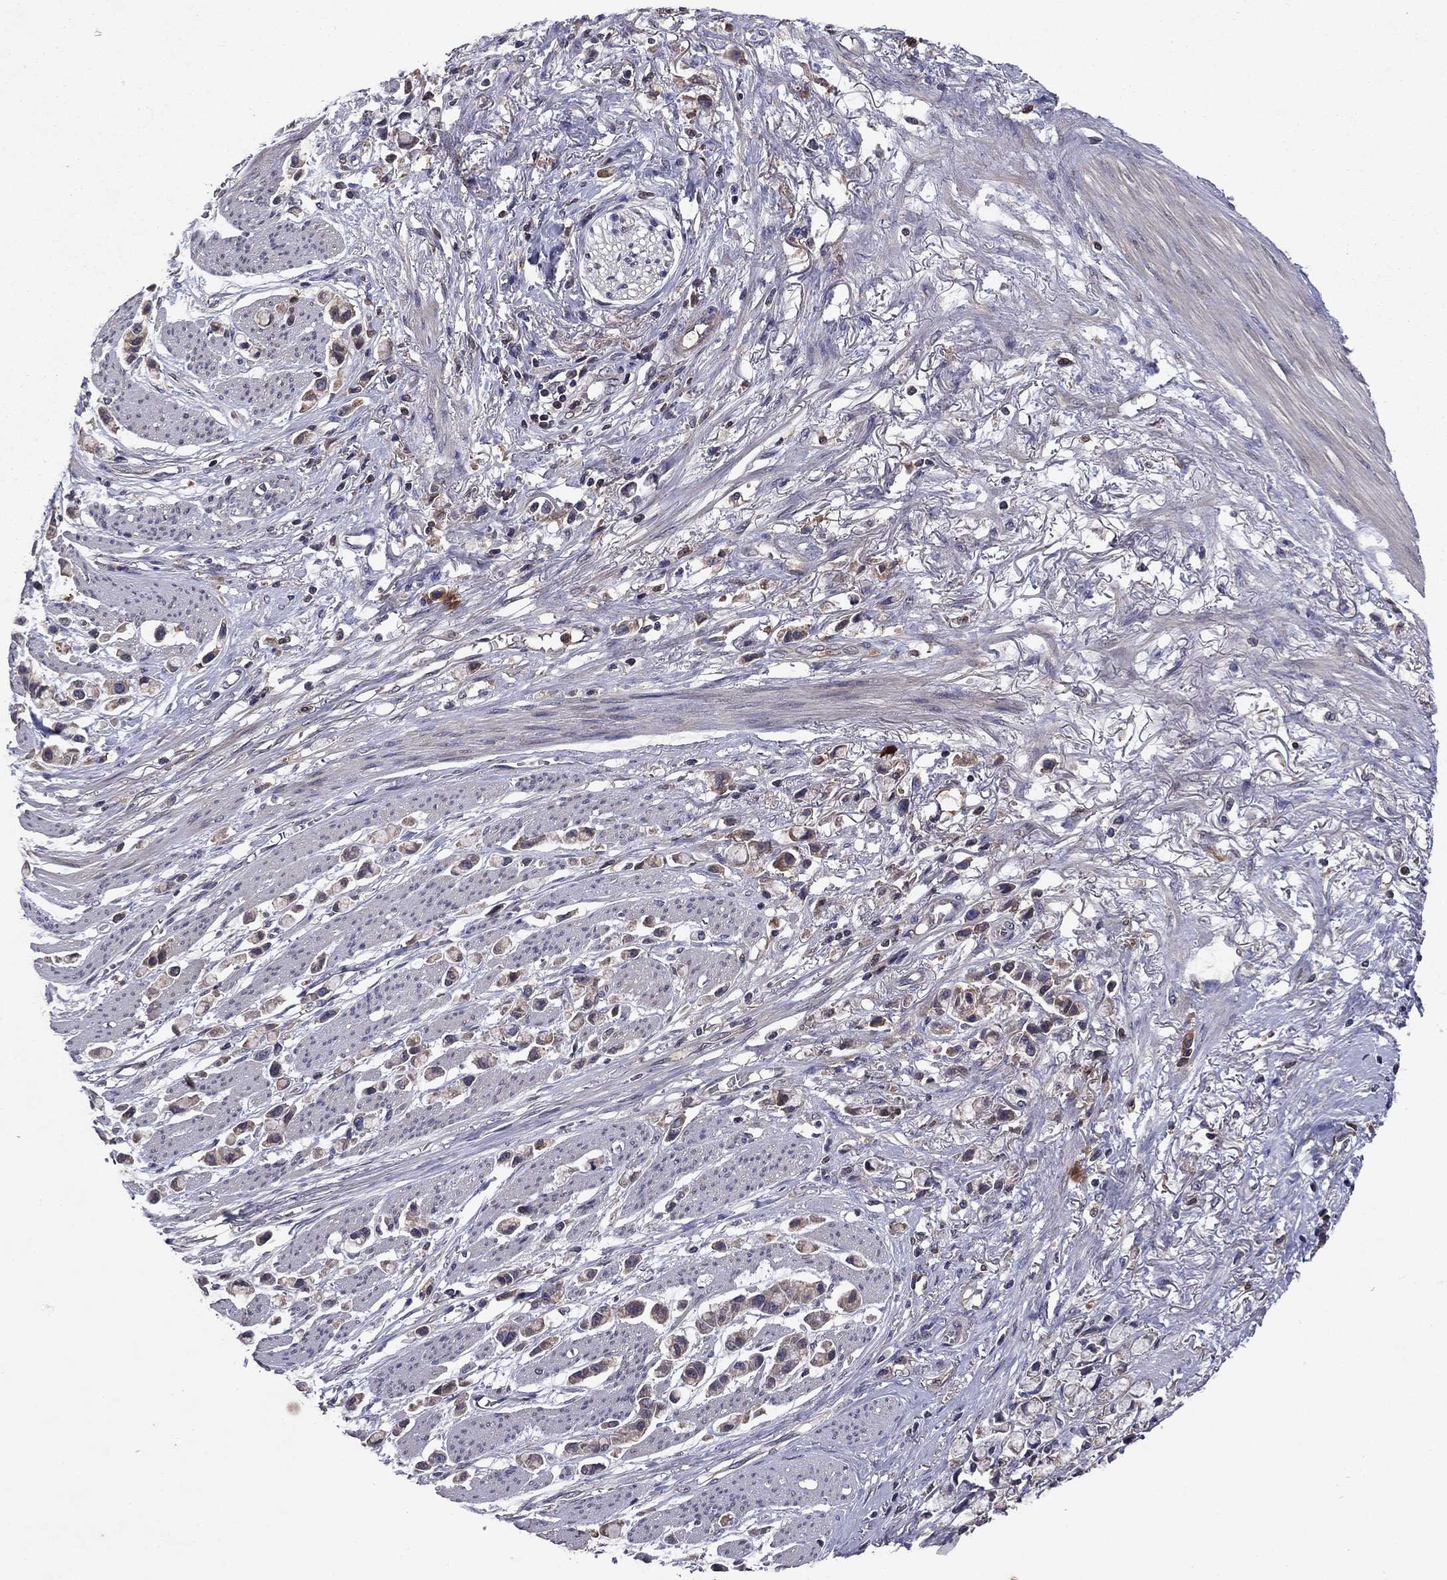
{"staining": {"intensity": "weak", "quantity": "25%-75%", "location": "cytoplasmic/membranous"}, "tissue": "stomach cancer", "cell_type": "Tumor cells", "image_type": "cancer", "snomed": [{"axis": "morphology", "description": "Adenocarcinoma, NOS"}, {"axis": "topography", "description": "Stomach"}], "caption": "Protein expression analysis of human stomach cancer reveals weak cytoplasmic/membranous expression in about 25%-75% of tumor cells.", "gene": "PROS1", "patient": {"sex": "female", "age": 81}}